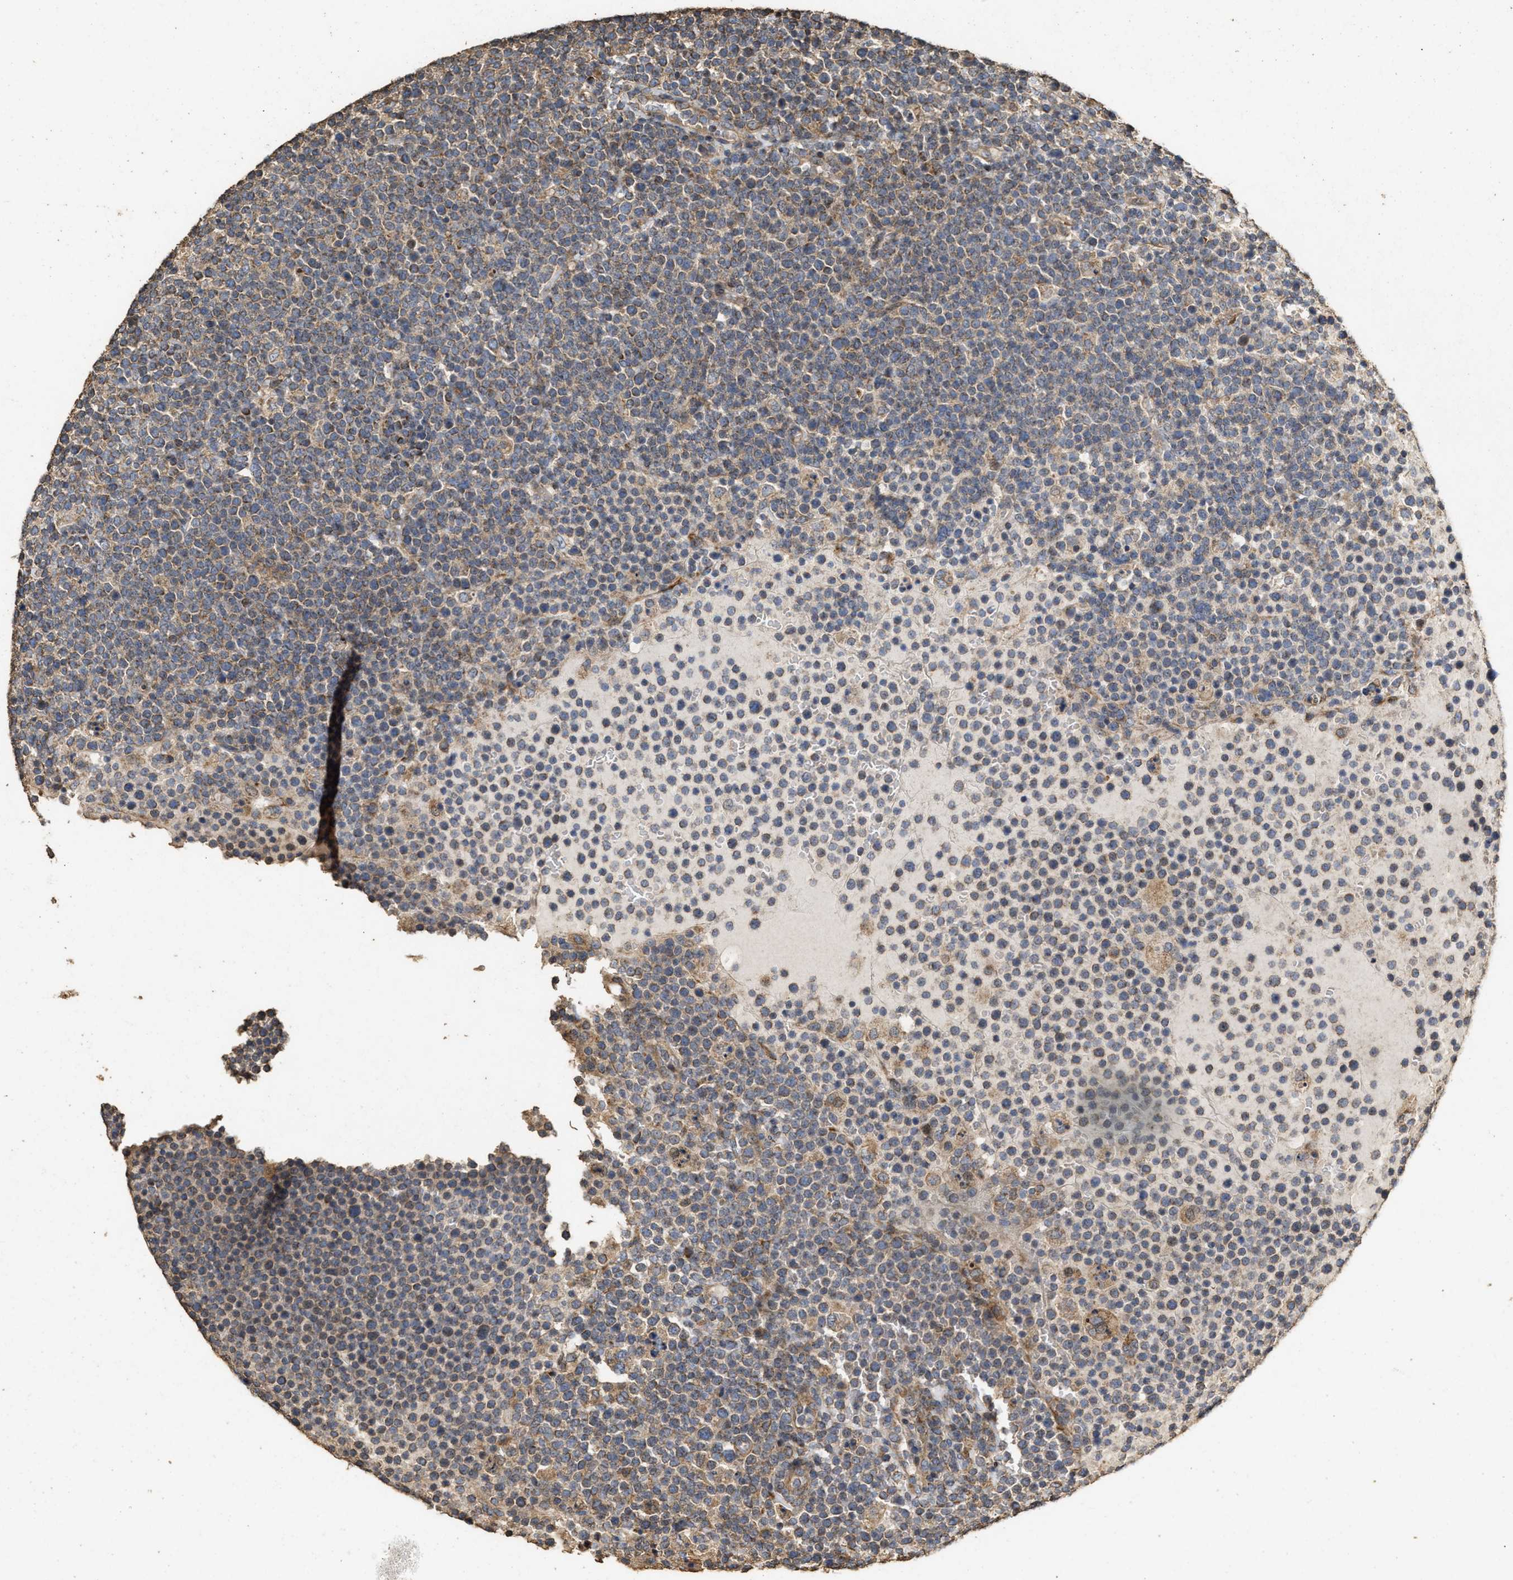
{"staining": {"intensity": "weak", "quantity": "25%-75%", "location": "cytoplasmic/membranous"}, "tissue": "lymphoma", "cell_type": "Tumor cells", "image_type": "cancer", "snomed": [{"axis": "morphology", "description": "Malignant lymphoma, non-Hodgkin's type, High grade"}, {"axis": "topography", "description": "Lymph node"}], "caption": "IHC micrograph of neoplastic tissue: human malignant lymphoma, non-Hodgkin's type (high-grade) stained using immunohistochemistry (IHC) displays low levels of weak protein expression localized specifically in the cytoplasmic/membranous of tumor cells, appearing as a cytoplasmic/membranous brown color.", "gene": "NAV1", "patient": {"sex": "male", "age": 61}}